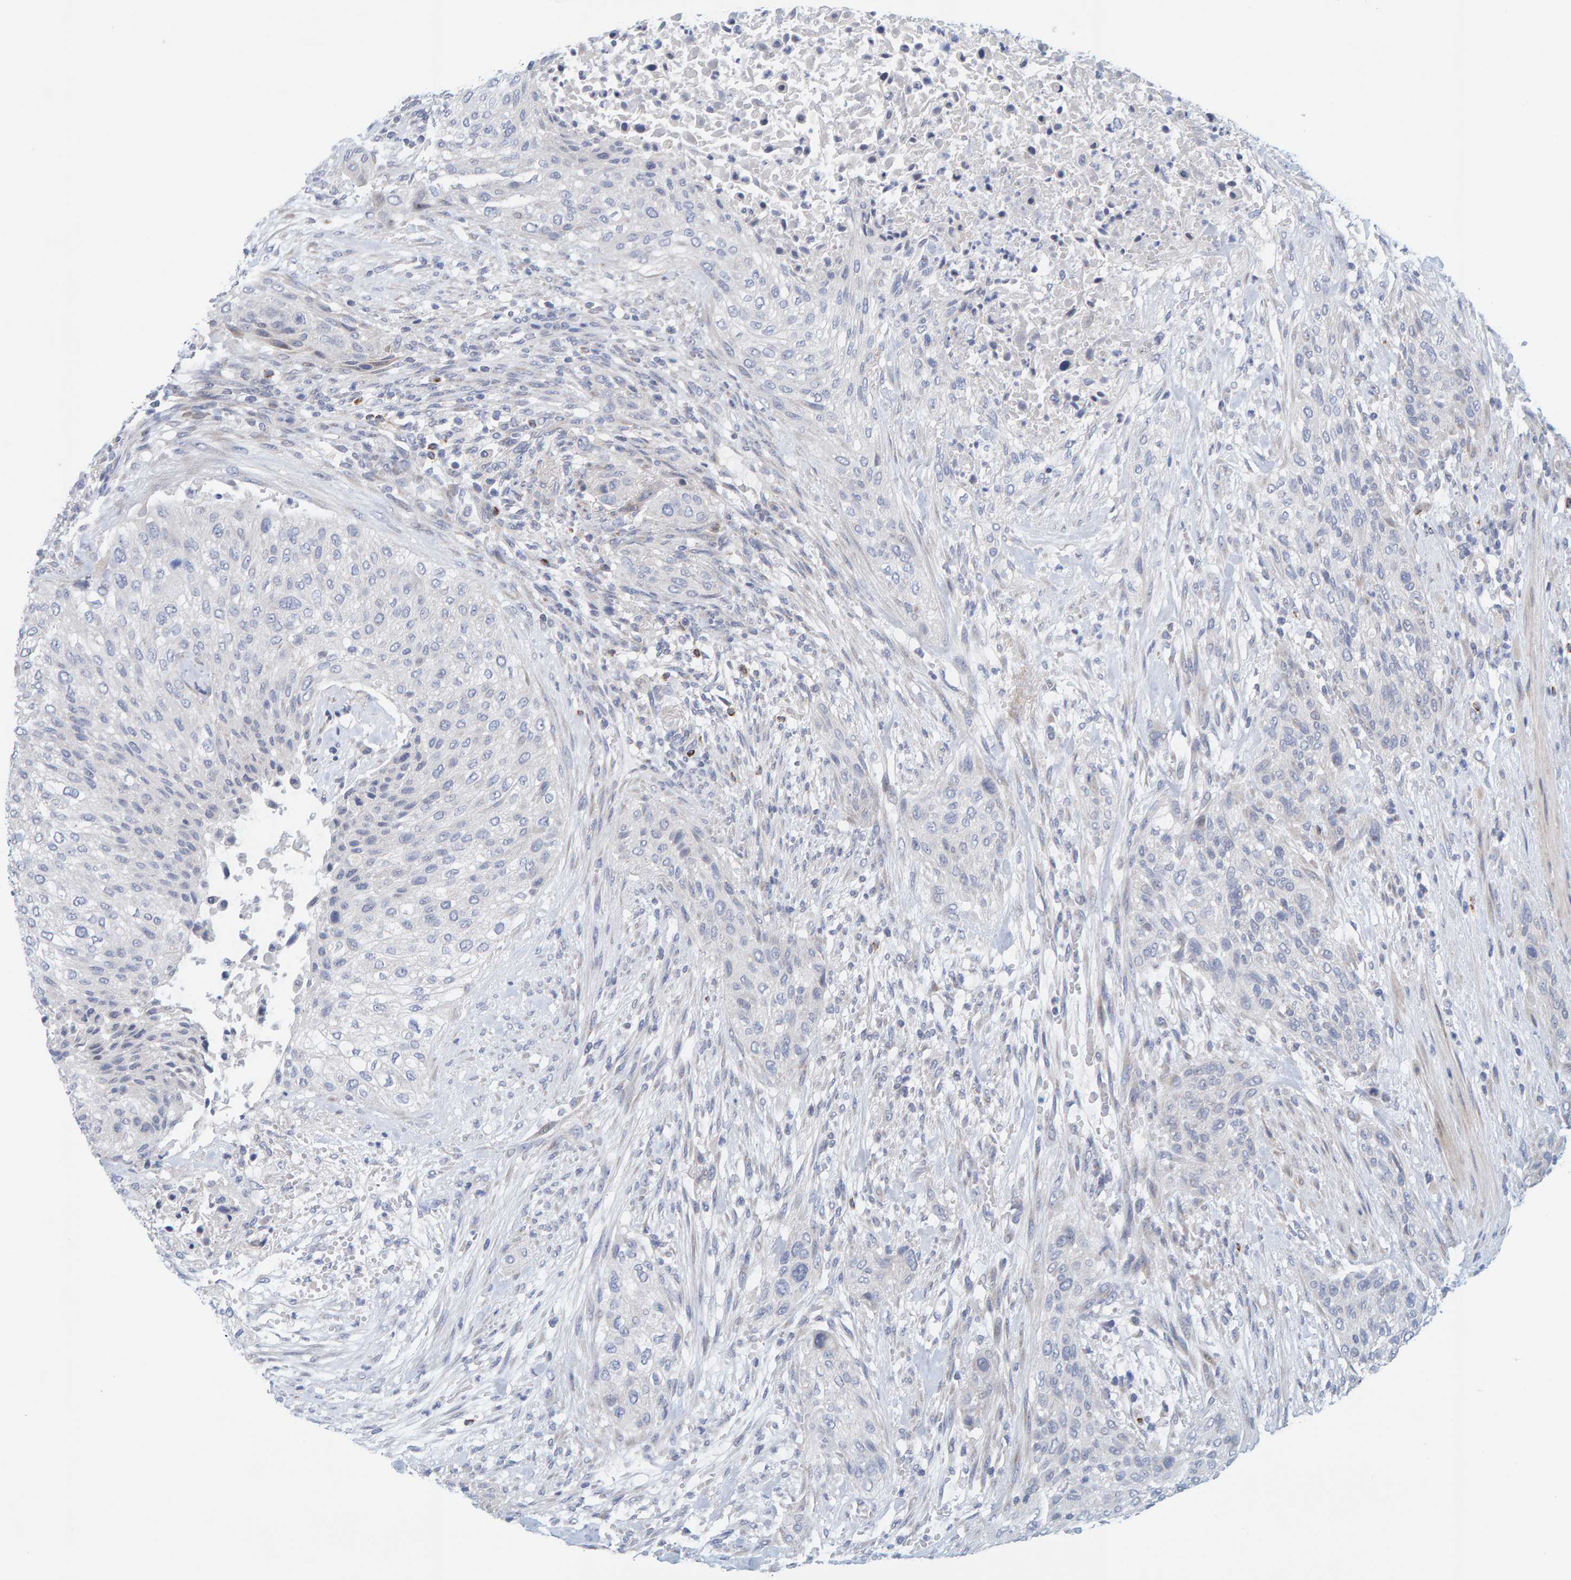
{"staining": {"intensity": "negative", "quantity": "none", "location": "none"}, "tissue": "urothelial cancer", "cell_type": "Tumor cells", "image_type": "cancer", "snomed": [{"axis": "morphology", "description": "Urothelial carcinoma, Low grade"}, {"axis": "morphology", "description": "Urothelial carcinoma, High grade"}, {"axis": "topography", "description": "Urinary bladder"}], "caption": "Immunohistochemistry (IHC) micrograph of neoplastic tissue: urothelial carcinoma (low-grade) stained with DAB exhibits no significant protein expression in tumor cells.", "gene": "ZC3H3", "patient": {"sex": "male", "age": 35}}